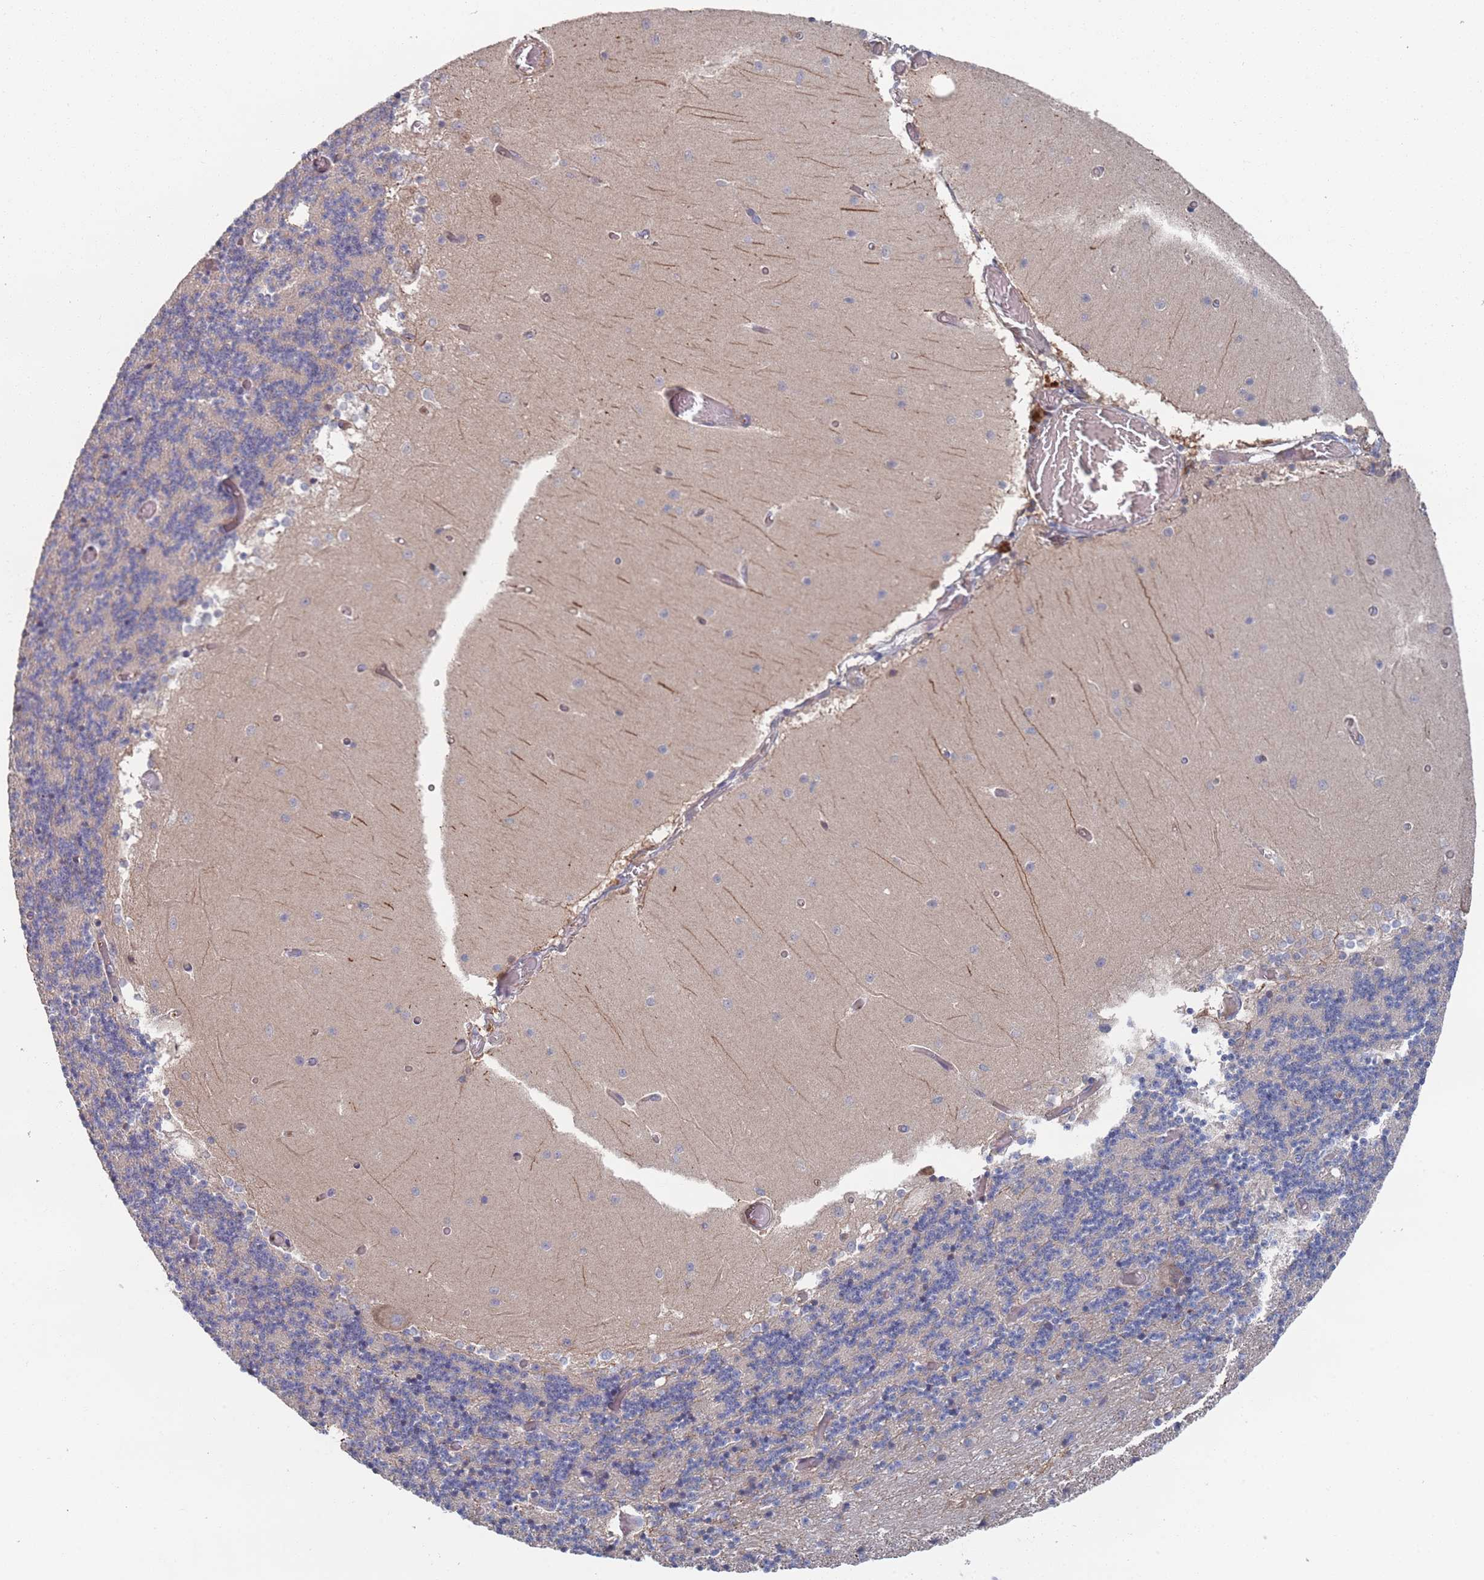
{"staining": {"intensity": "negative", "quantity": "none", "location": "none"}, "tissue": "cerebellum", "cell_type": "Cells in granular layer", "image_type": "normal", "snomed": [{"axis": "morphology", "description": "Normal tissue, NOS"}, {"axis": "topography", "description": "Cerebellum"}], "caption": "Protein analysis of unremarkable cerebellum reveals no significant expression in cells in granular layer.", "gene": "PLEKHA4", "patient": {"sex": "female", "age": 28}}